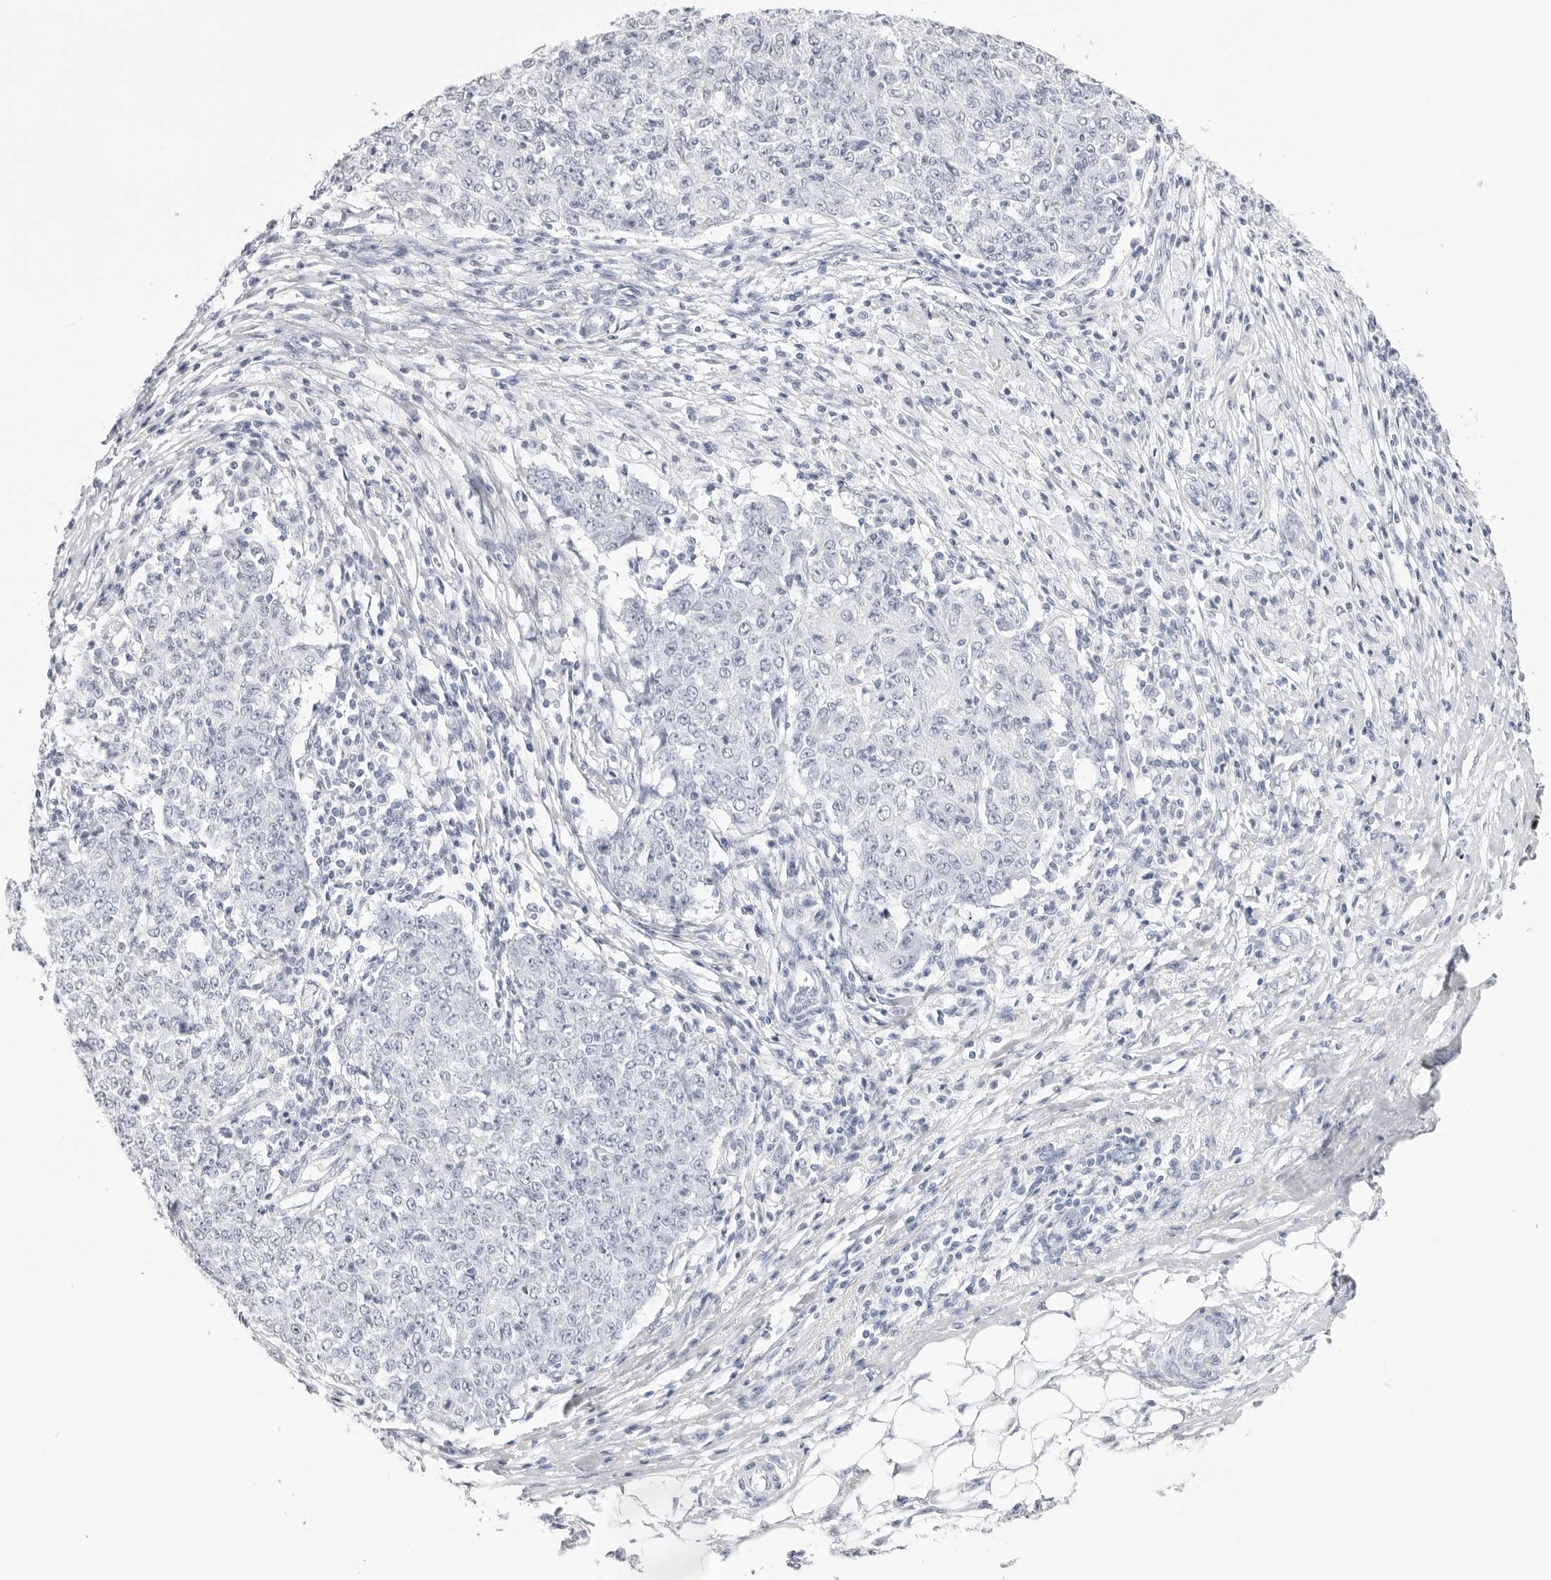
{"staining": {"intensity": "negative", "quantity": "none", "location": "none"}, "tissue": "ovarian cancer", "cell_type": "Tumor cells", "image_type": "cancer", "snomed": [{"axis": "morphology", "description": "Carcinoma, endometroid"}, {"axis": "topography", "description": "Ovary"}], "caption": "A high-resolution photomicrograph shows immunohistochemistry (IHC) staining of endometroid carcinoma (ovarian), which reveals no significant positivity in tumor cells.", "gene": "CST5", "patient": {"sex": "female", "age": 42}}